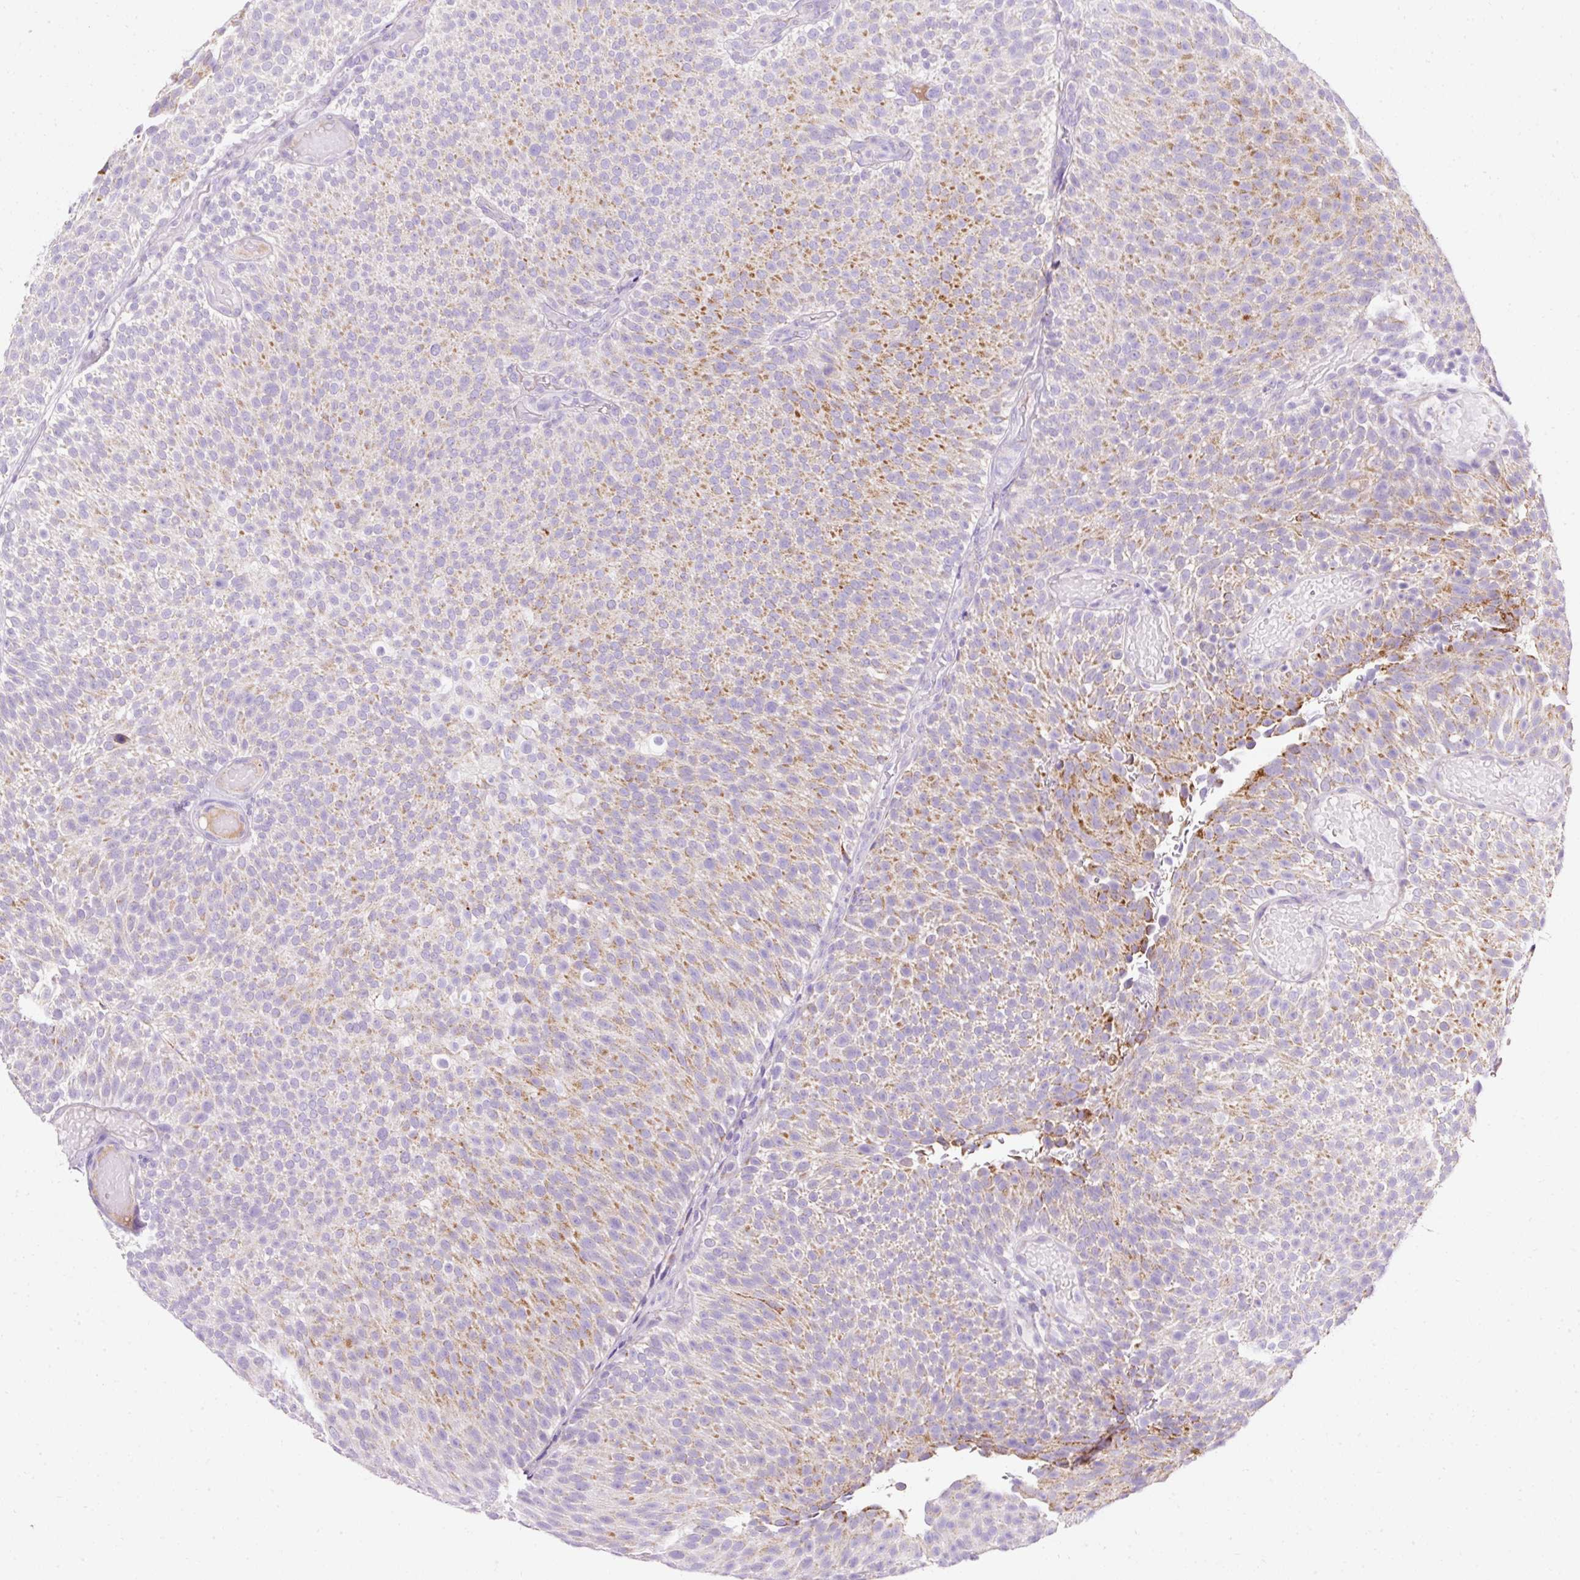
{"staining": {"intensity": "moderate", "quantity": "25%-75%", "location": "cytoplasmic/membranous"}, "tissue": "urothelial cancer", "cell_type": "Tumor cells", "image_type": "cancer", "snomed": [{"axis": "morphology", "description": "Urothelial carcinoma, Low grade"}, {"axis": "topography", "description": "Urinary bladder"}], "caption": "The image shows staining of urothelial cancer, revealing moderate cytoplasmic/membranous protein expression (brown color) within tumor cells.", "gene": "PLPP2", "patient": {"sex": "male", "age": 78}}